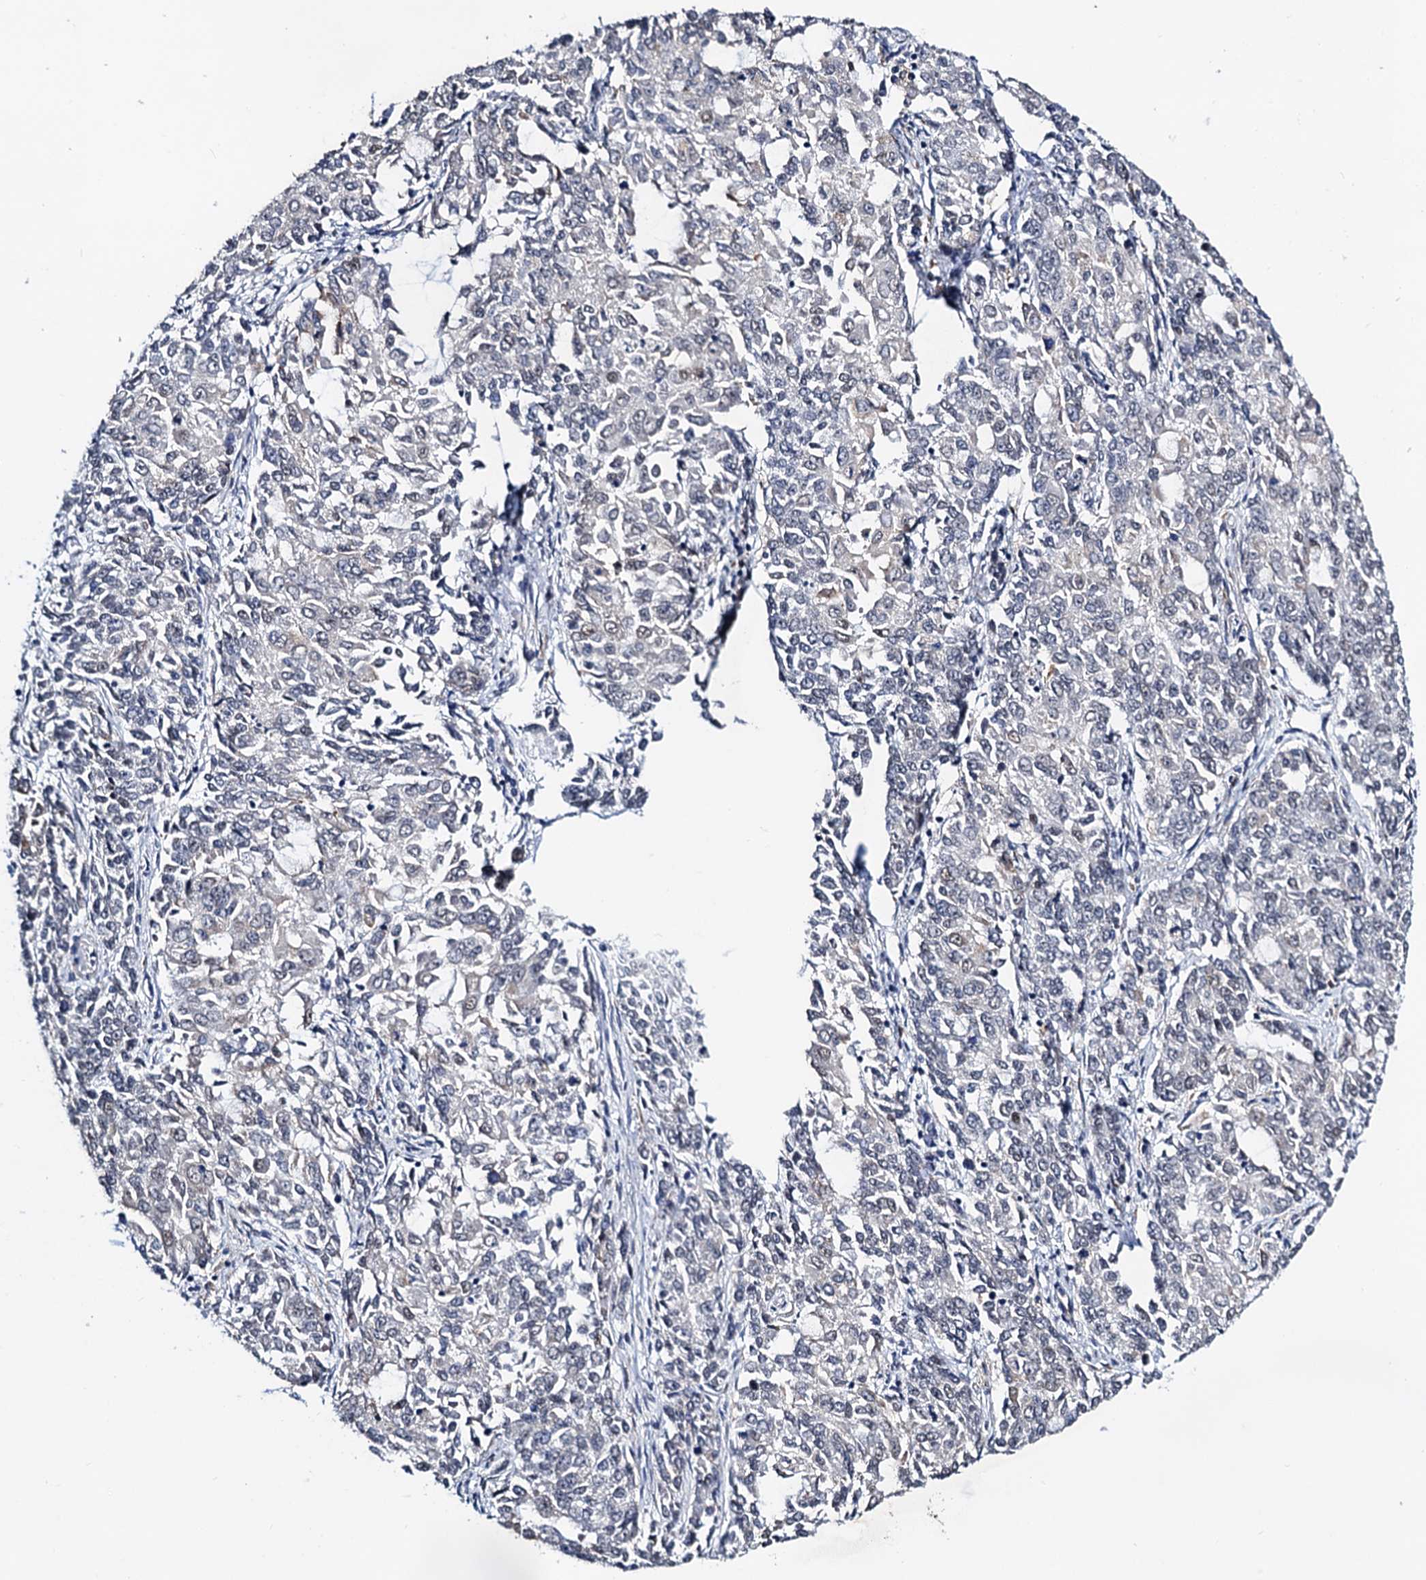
{"staining": {"intensity": "negative", "quantity": "none", "location": "none"}, "tissue": "endometrial cancer", "cell_type": "Tumor cells", "image_type": "cancer", "snomed": [{"axis": "morphology", "description": "Adenocarcinoma, NOS"}, {"axis": "topography", "description": "Endometrium"}], "caption": "Adenocarcinoma (endometrial) was stained to show a protein in brown. There is no significant expression in tumor cells.", "gene": "SLC7A10", "patient": {"sex": "female", "age": 50}}